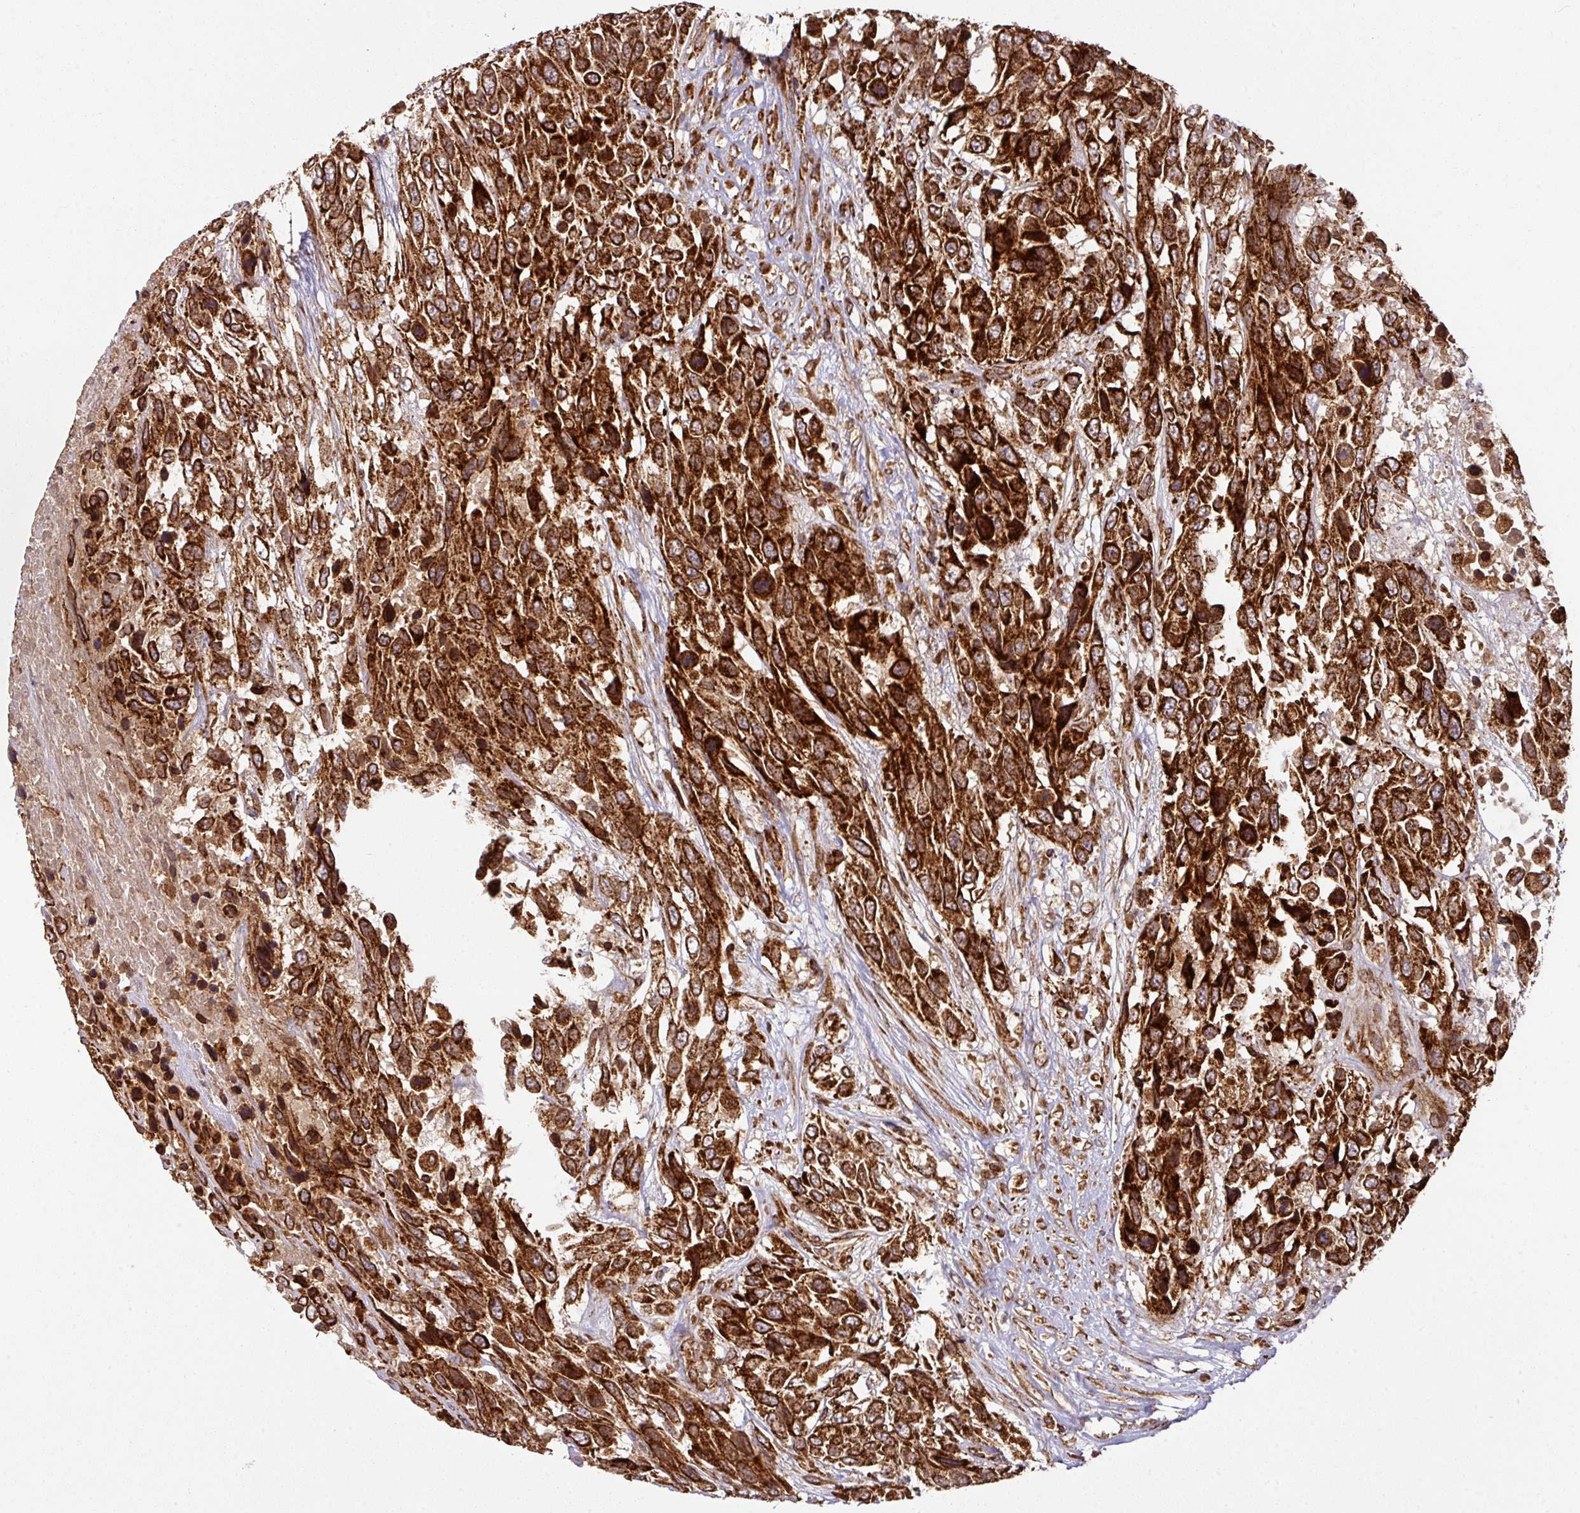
{"staining": {"intensity": "strong", "quantity": ">75%", "location": "cytoplasmic/membranous"}, "tissue": "urothelial cancer", "cell_type": "Tumor cells", "image_type": "cancer", "snomed": [{"axis": "morphology", "description": "Urothelial carcinoma, High grade"}, {"axis": "topography", "description": "Urinary bladder"}], "caption": "The immunohistochemical stain highlights strong cytoplasmic/membranous staining in tumor cells of urothelial cancer tissue.", "gene": "TRAP1", "patient": {"sex": "female", "age": 70}}